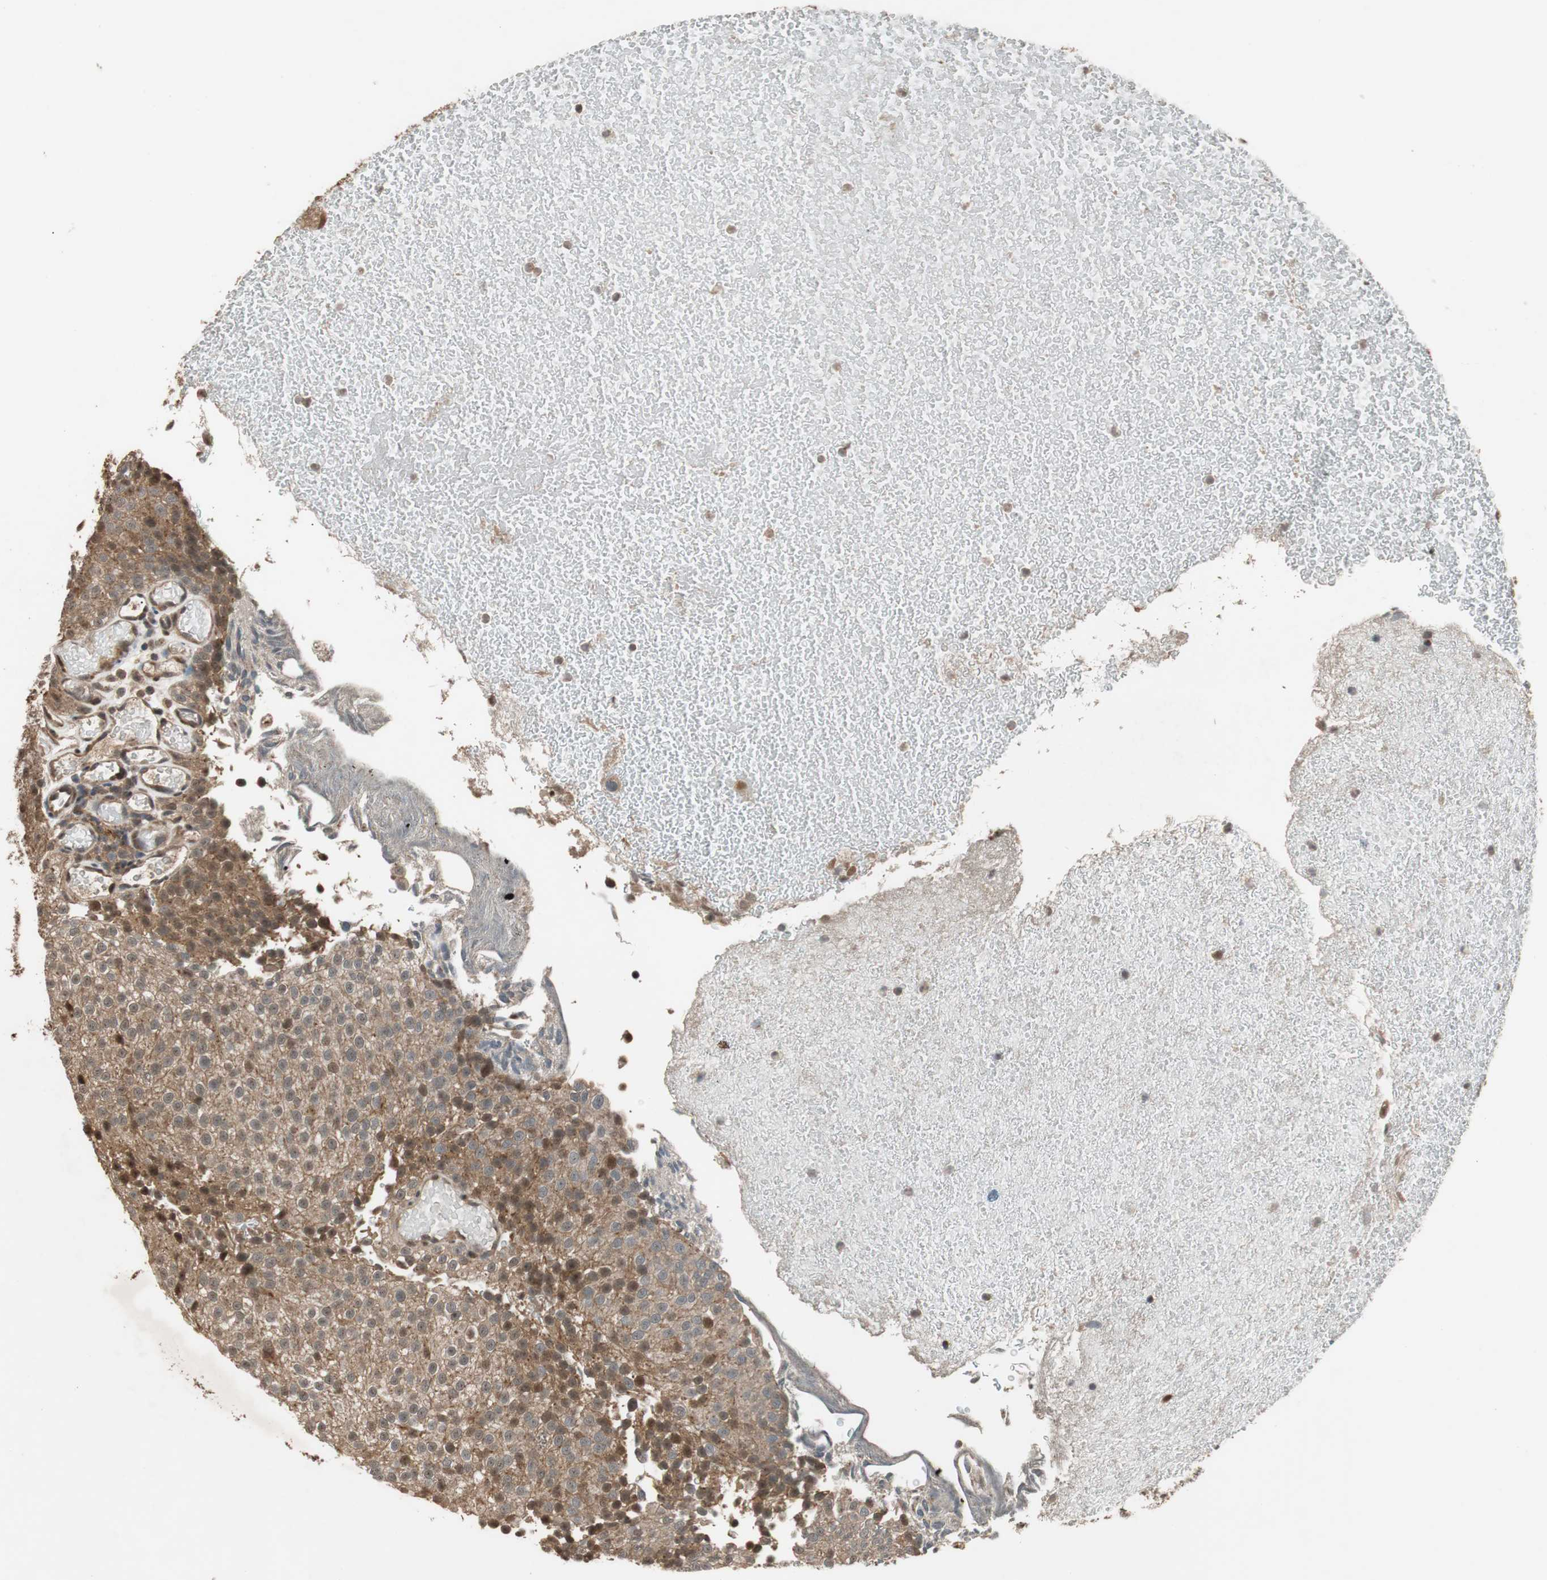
{"staining": {"intensity": "moderate", "quantity": ">75%", "location": "cytoplasmic/membranous,nuclear"}, "tissue": "urothelial cancer", "cell_type": "Tumor cells", "image_type": "cancer", "snomed": [{"axis": "morphology", "description": "Urothelial carcinoma, Low grade"}, {"axis": "topography", "description": "Urinary bladder"}], "caption": "Tumor cells demonstrate medium levels of moderate cytoplasmic/membranous and nuclear positivity in about >75% of cells in urothelial cancer.", "gene": "TMEM230", "patient": {"sex": "male", "age": 78}}